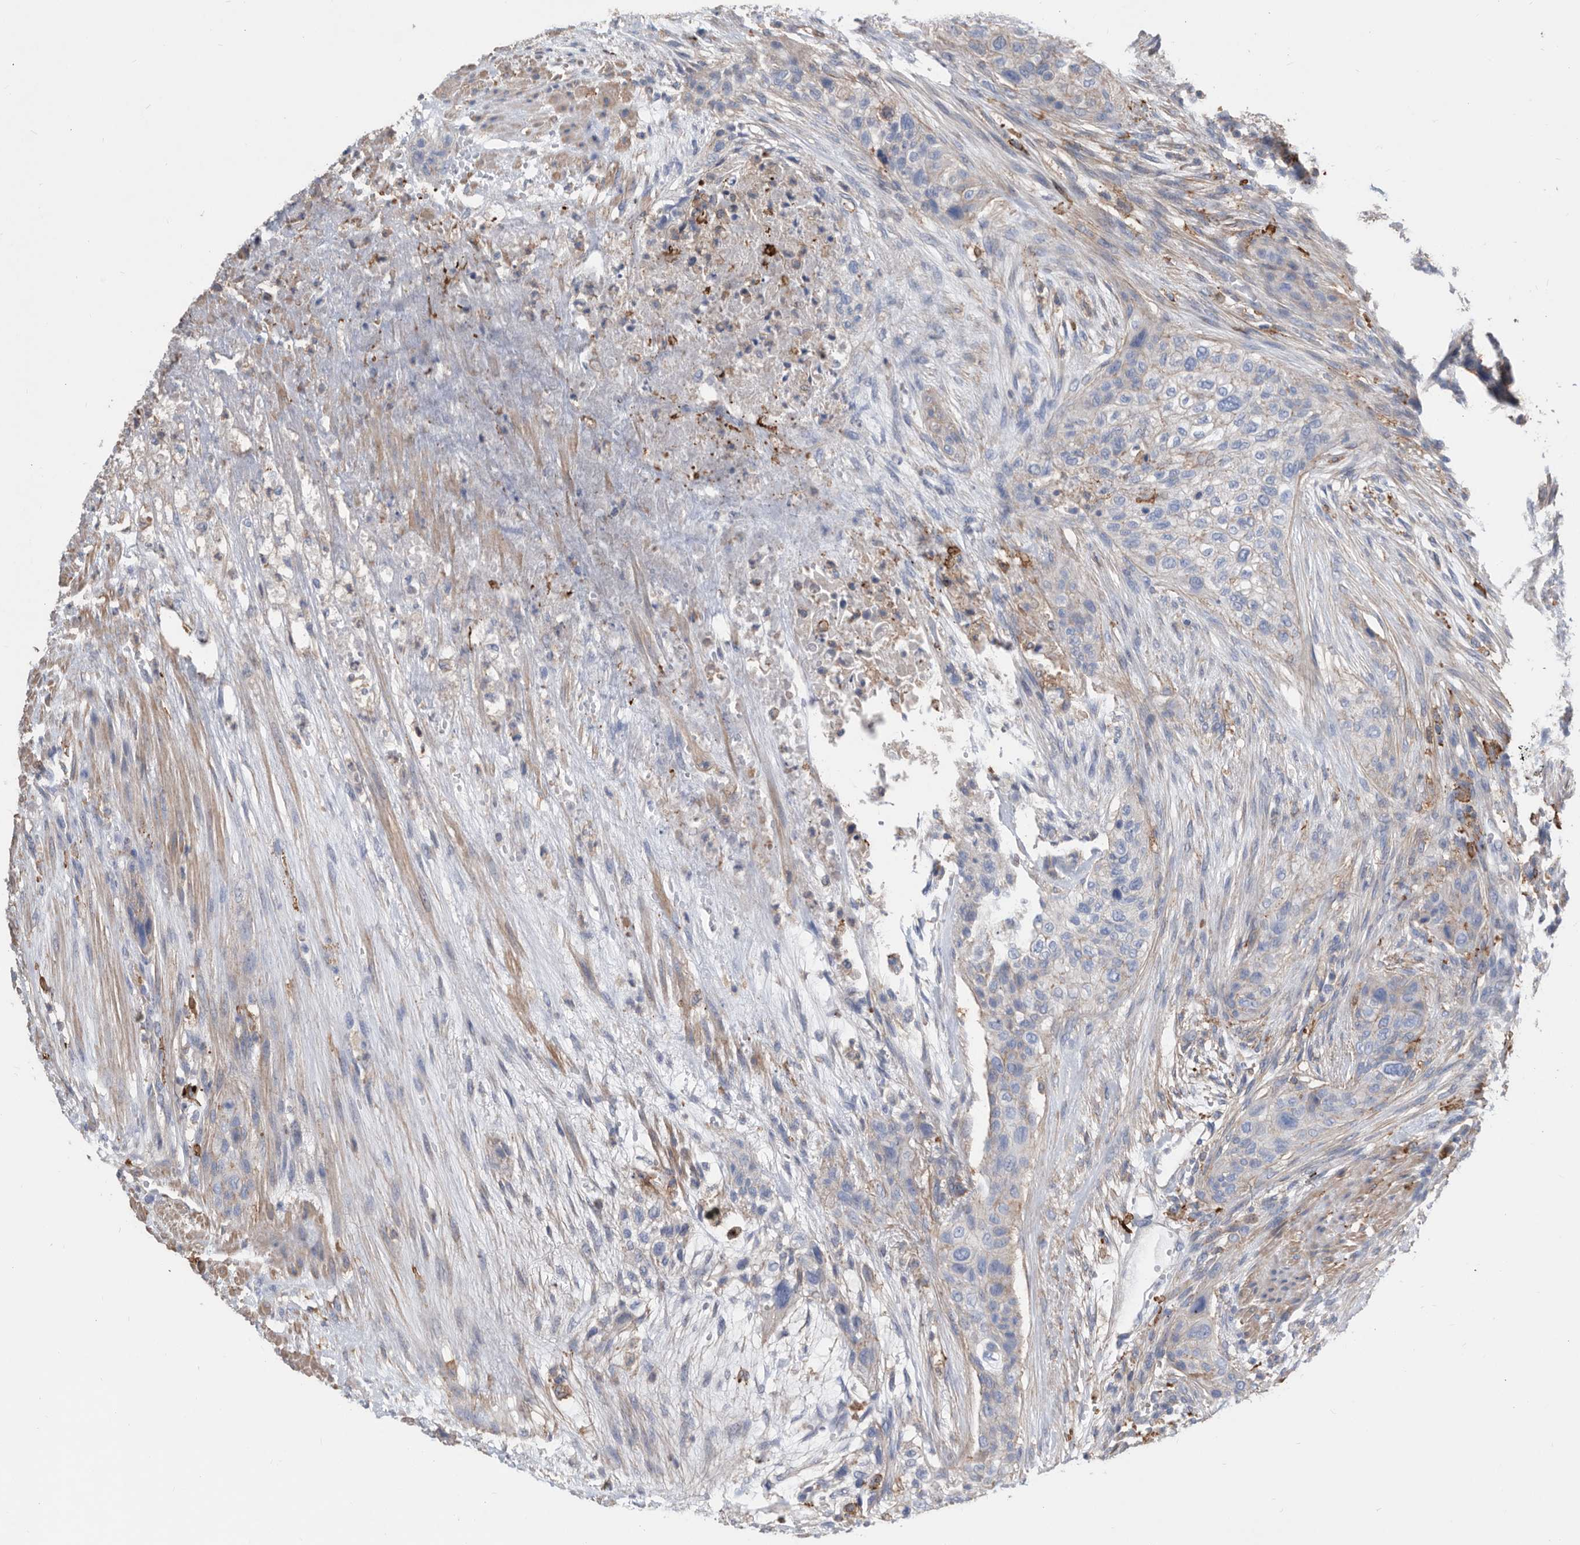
{"staining": {"intensity": "weak", "quantity": "<25%", "location": "cytoplasmic/membranous"}, "tissue": "urothelial cancer", "cell_type": "Tumor cells", "image_type": "cancer", "snomed": [{"axis": "morphology", "description": "Urothelial carcinoma, High grade"}, {"axis": "topography", "description": "Urinary bladder"}], "caption": "Tumor cells are negative for brown protein staining in urothelial cancer.", "gene": "MS4A4A", "patient": {"sex": "male", "age": 35}}